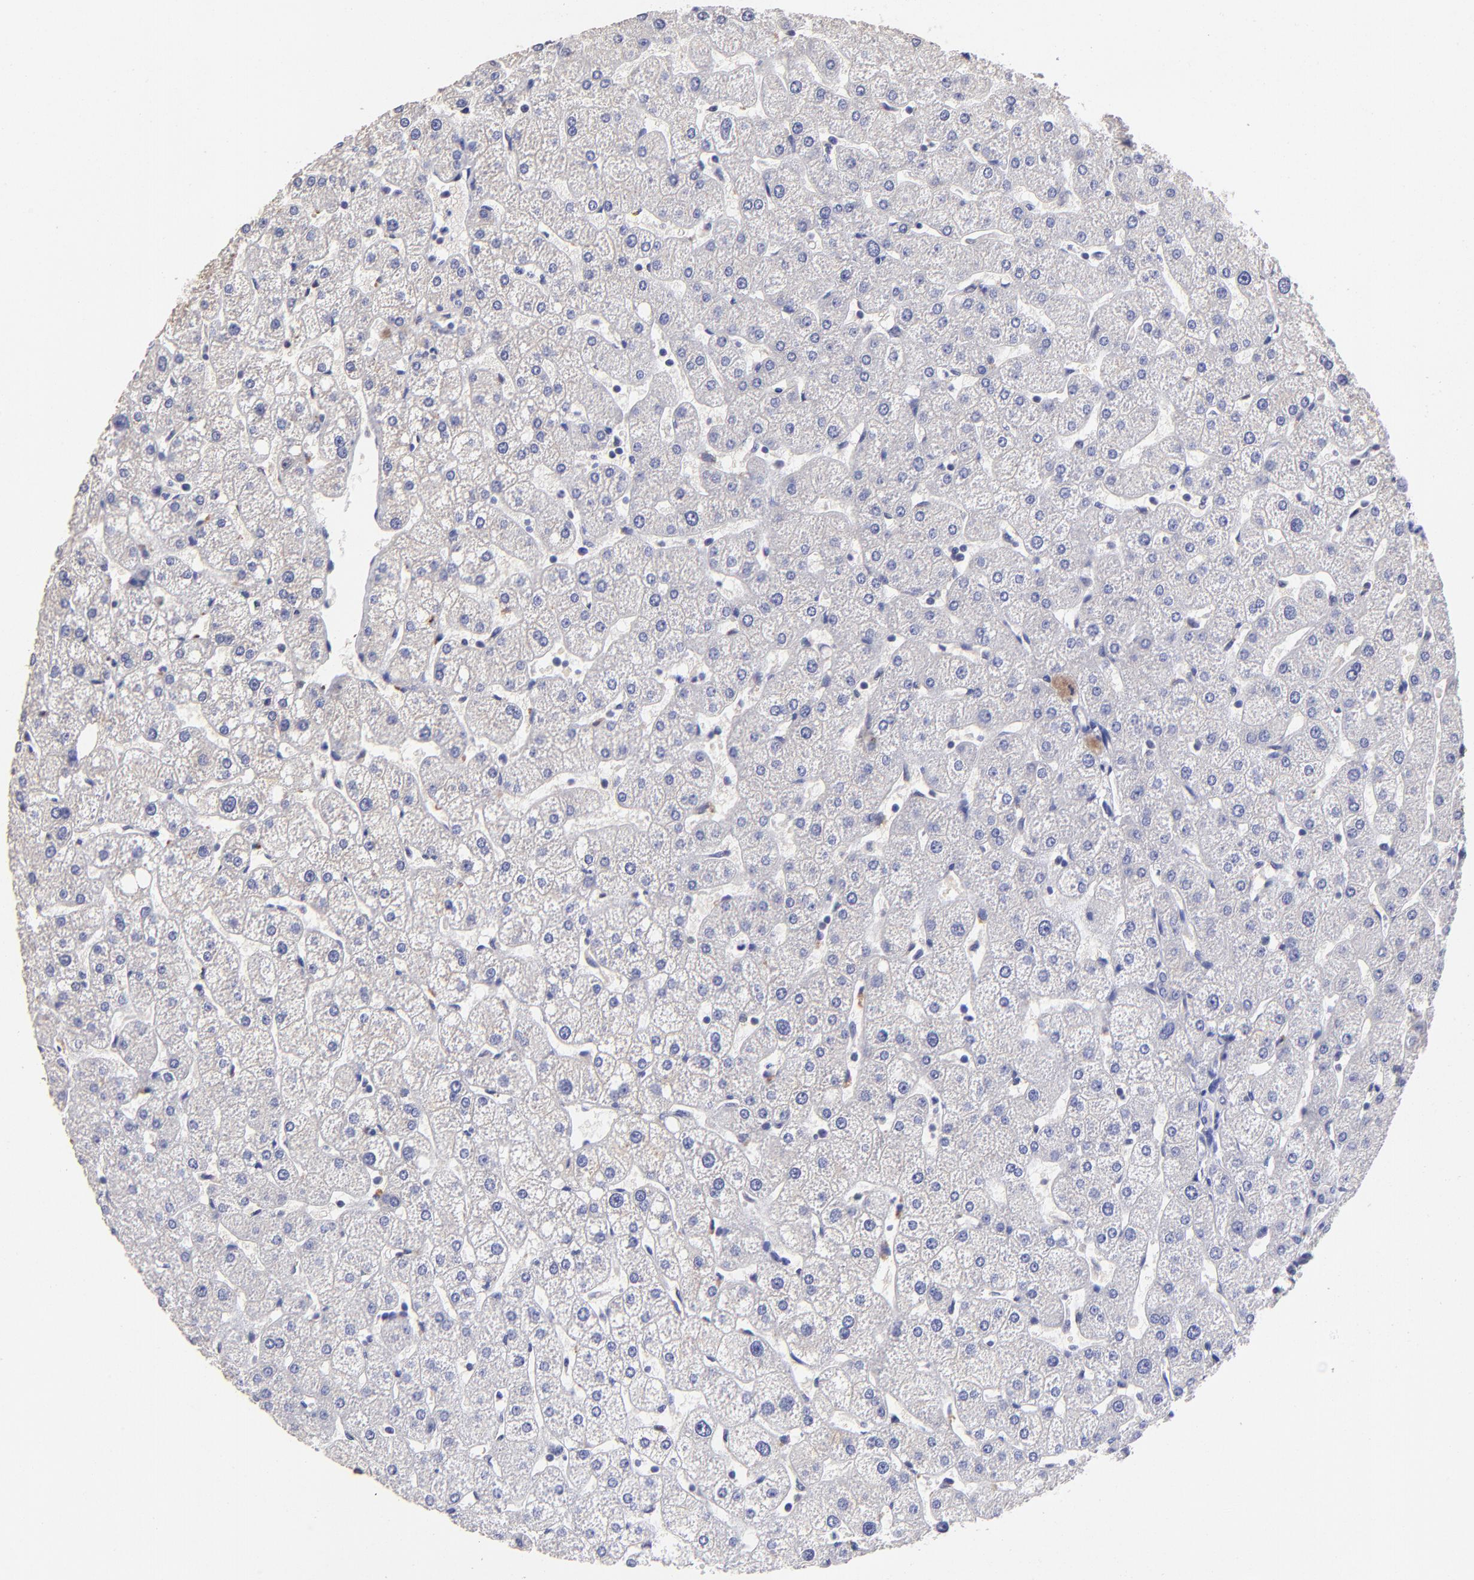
{"staining": {"intensity": "negative", "quantity": "none", "location": "none"}, "tissue": "liver", "cell_type": "Cholangiocytes", "image_type": "normal", "snomed": [{"axis": "morphology", "description": "Normal tissue, NOS"}, {"axis": "topography", "description": "Liver"}], "caption": "Unremarkable liver was stained to show a protein in brown. There is no significant expression in cholangiocytes. The staining is performed using DAB brown chromogen with nuclei counter-stained in using hematoxylin.", "gene": "DNMT1", "patient": {"sex": "male", "age": 67}}